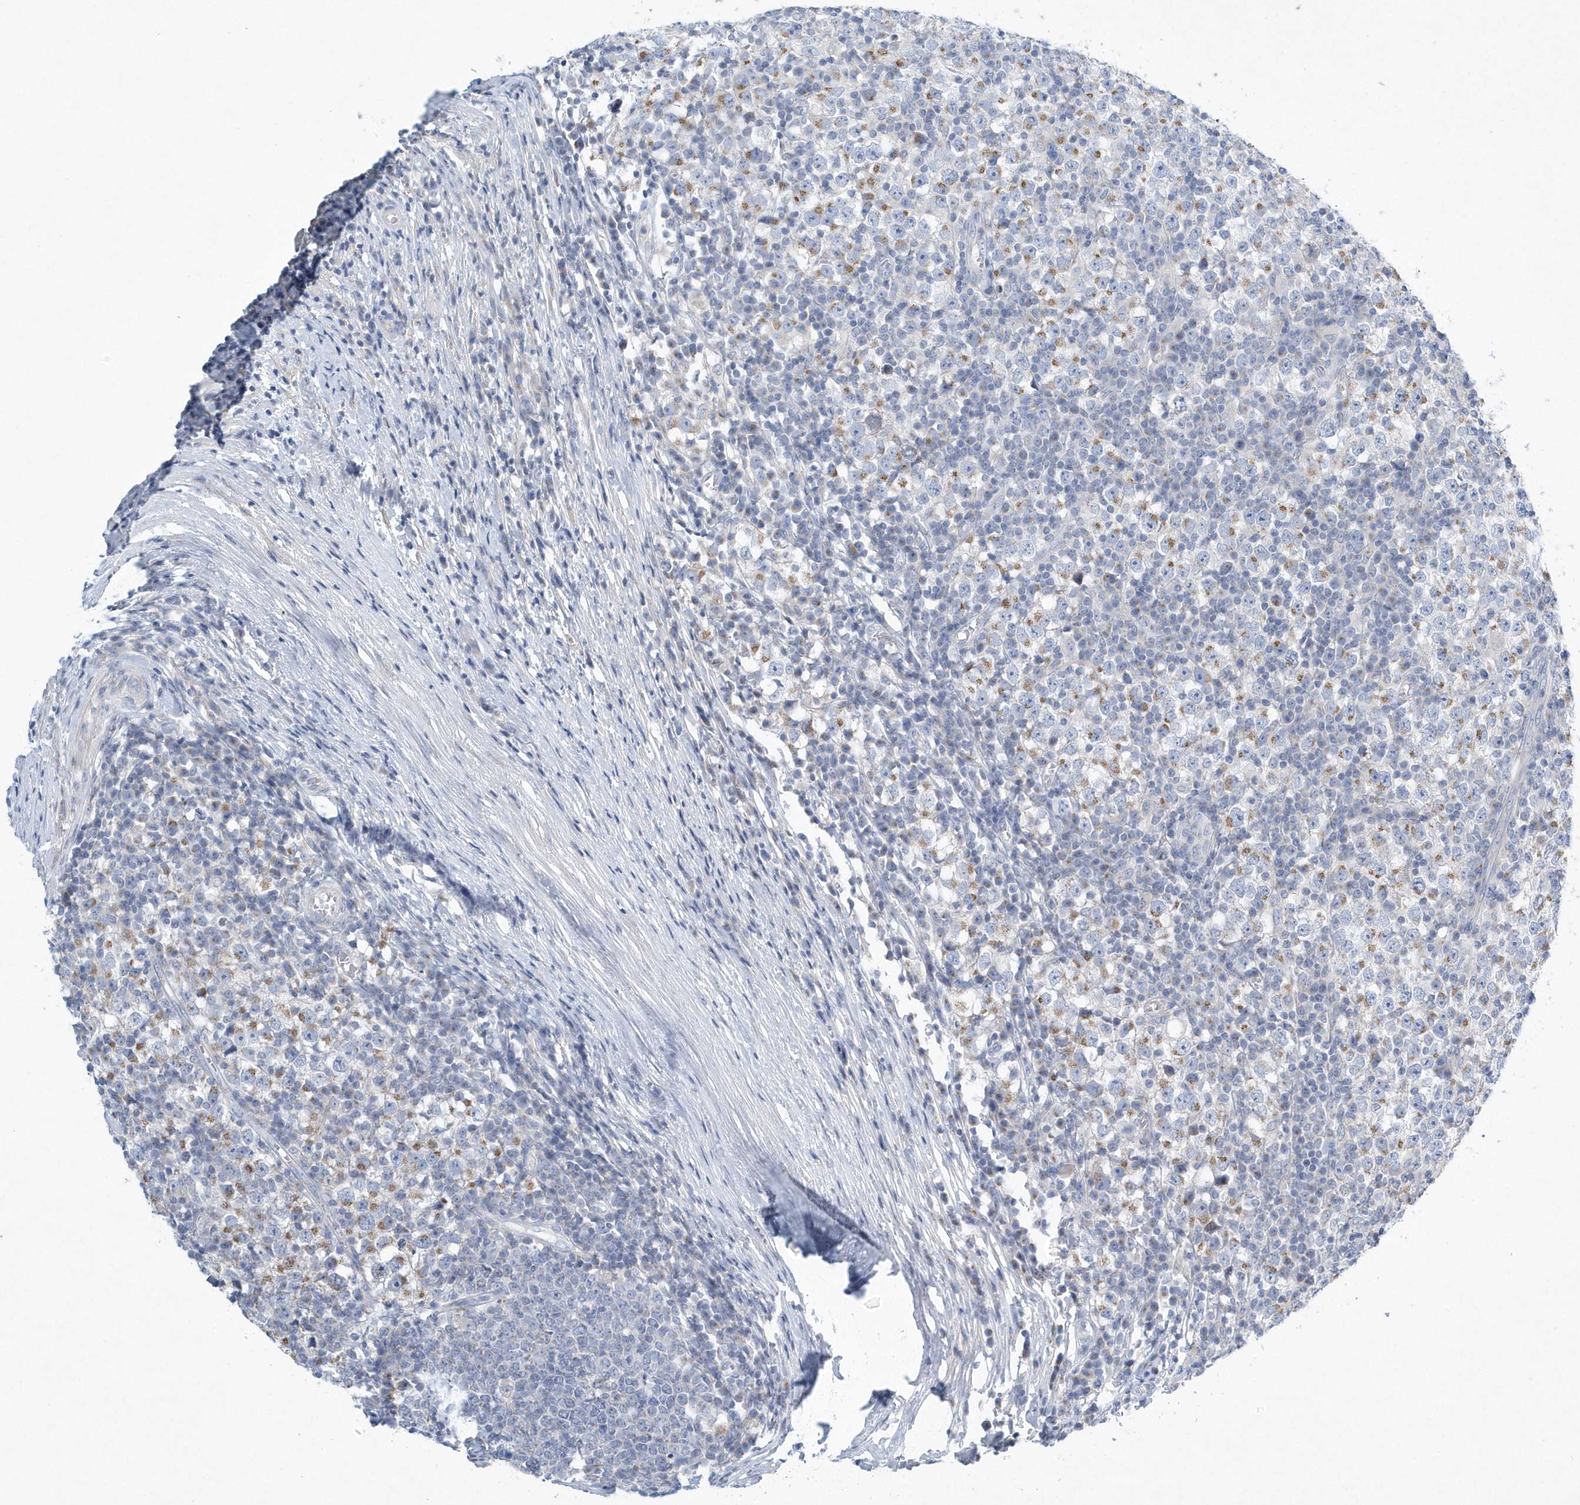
{"staining": {"intensity": "moderate", "quantity": "25%-75%", "location": "cytoplasmic/membranous"}, "tissue": "testis cancer", "cell_type": "Tumor cells", "image_type": "cancer", "snomed": [{"axis": "morphology", "description": "Seminoma, NOS"}, {"axis": "topography", "description": "Testis"}], "caption": "Protein staining shows moderate cytoplasmic/membranous staining in about 25%-75% of tumor cells in testis seminoma.", "gene": "SPATA18", "patient": {"sex": "male", "age": 65}}